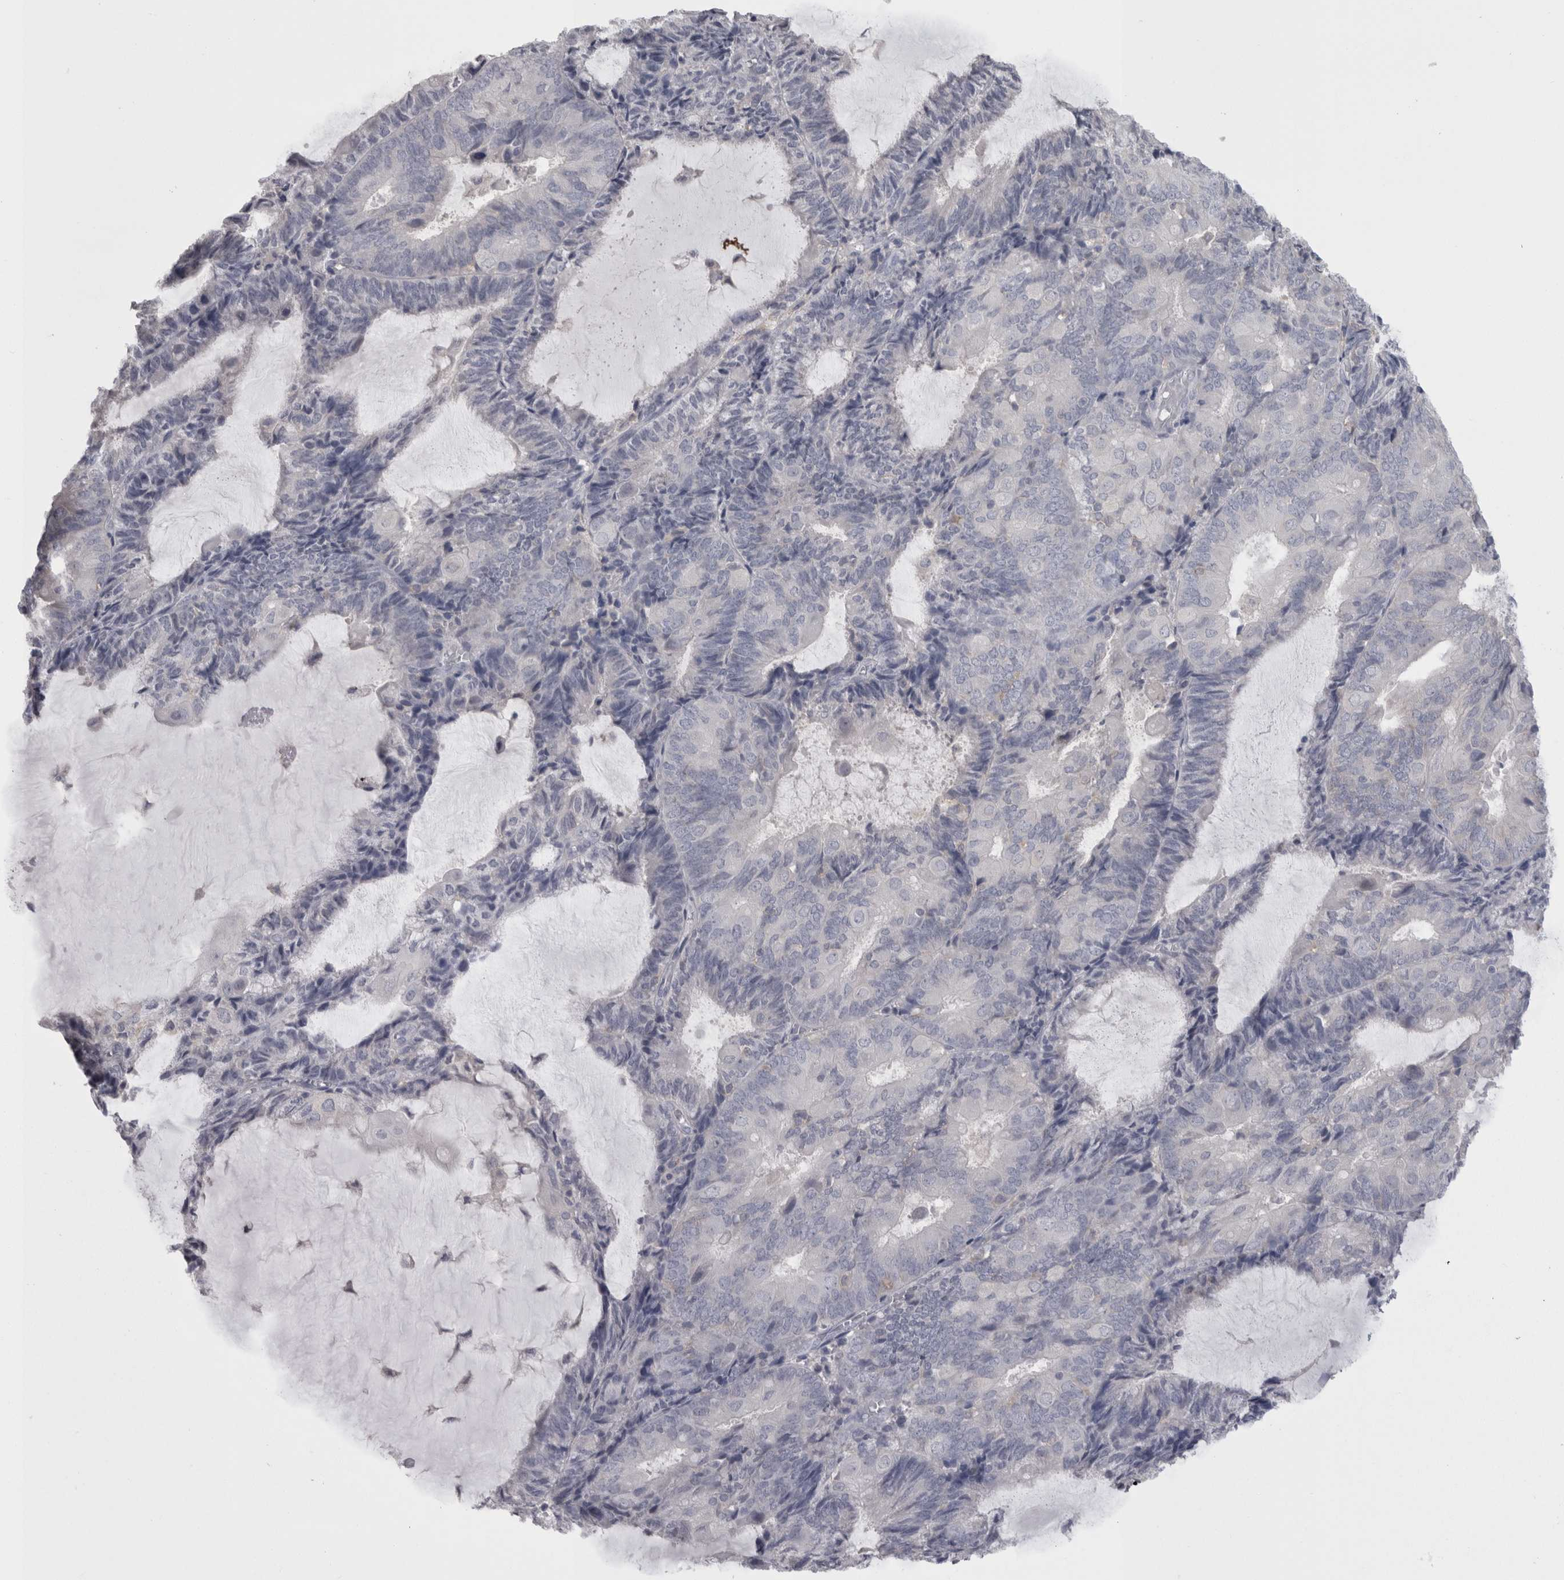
{"staining": {"intensity": "negative", "quantity": "none", "location": "none"}, "tissue": "endometrial cancer", "cell_type": "Tumor cells", "image_type": "cancer", "snomed": [{"axis": "morphology", "description": "Adenocarcinoma, NOS"}, {"axis": "topography", "description": "Endometrium"}], "caption": "Immunohistochemistry micrograph of neoplastic tissue: endometrial cancer (adenocarcinoma) stained with DAB (3,3'-diaminobenzidine) demonstrates no significant protein positivity in tumor cells. Brightfield microscopy of immunohistochemistry stained with DAB (brown) and hematoxylin (blue), captured at high magnification.", "gene": "CAMK2D", "patient": {"sex": "female", "age": 81}}